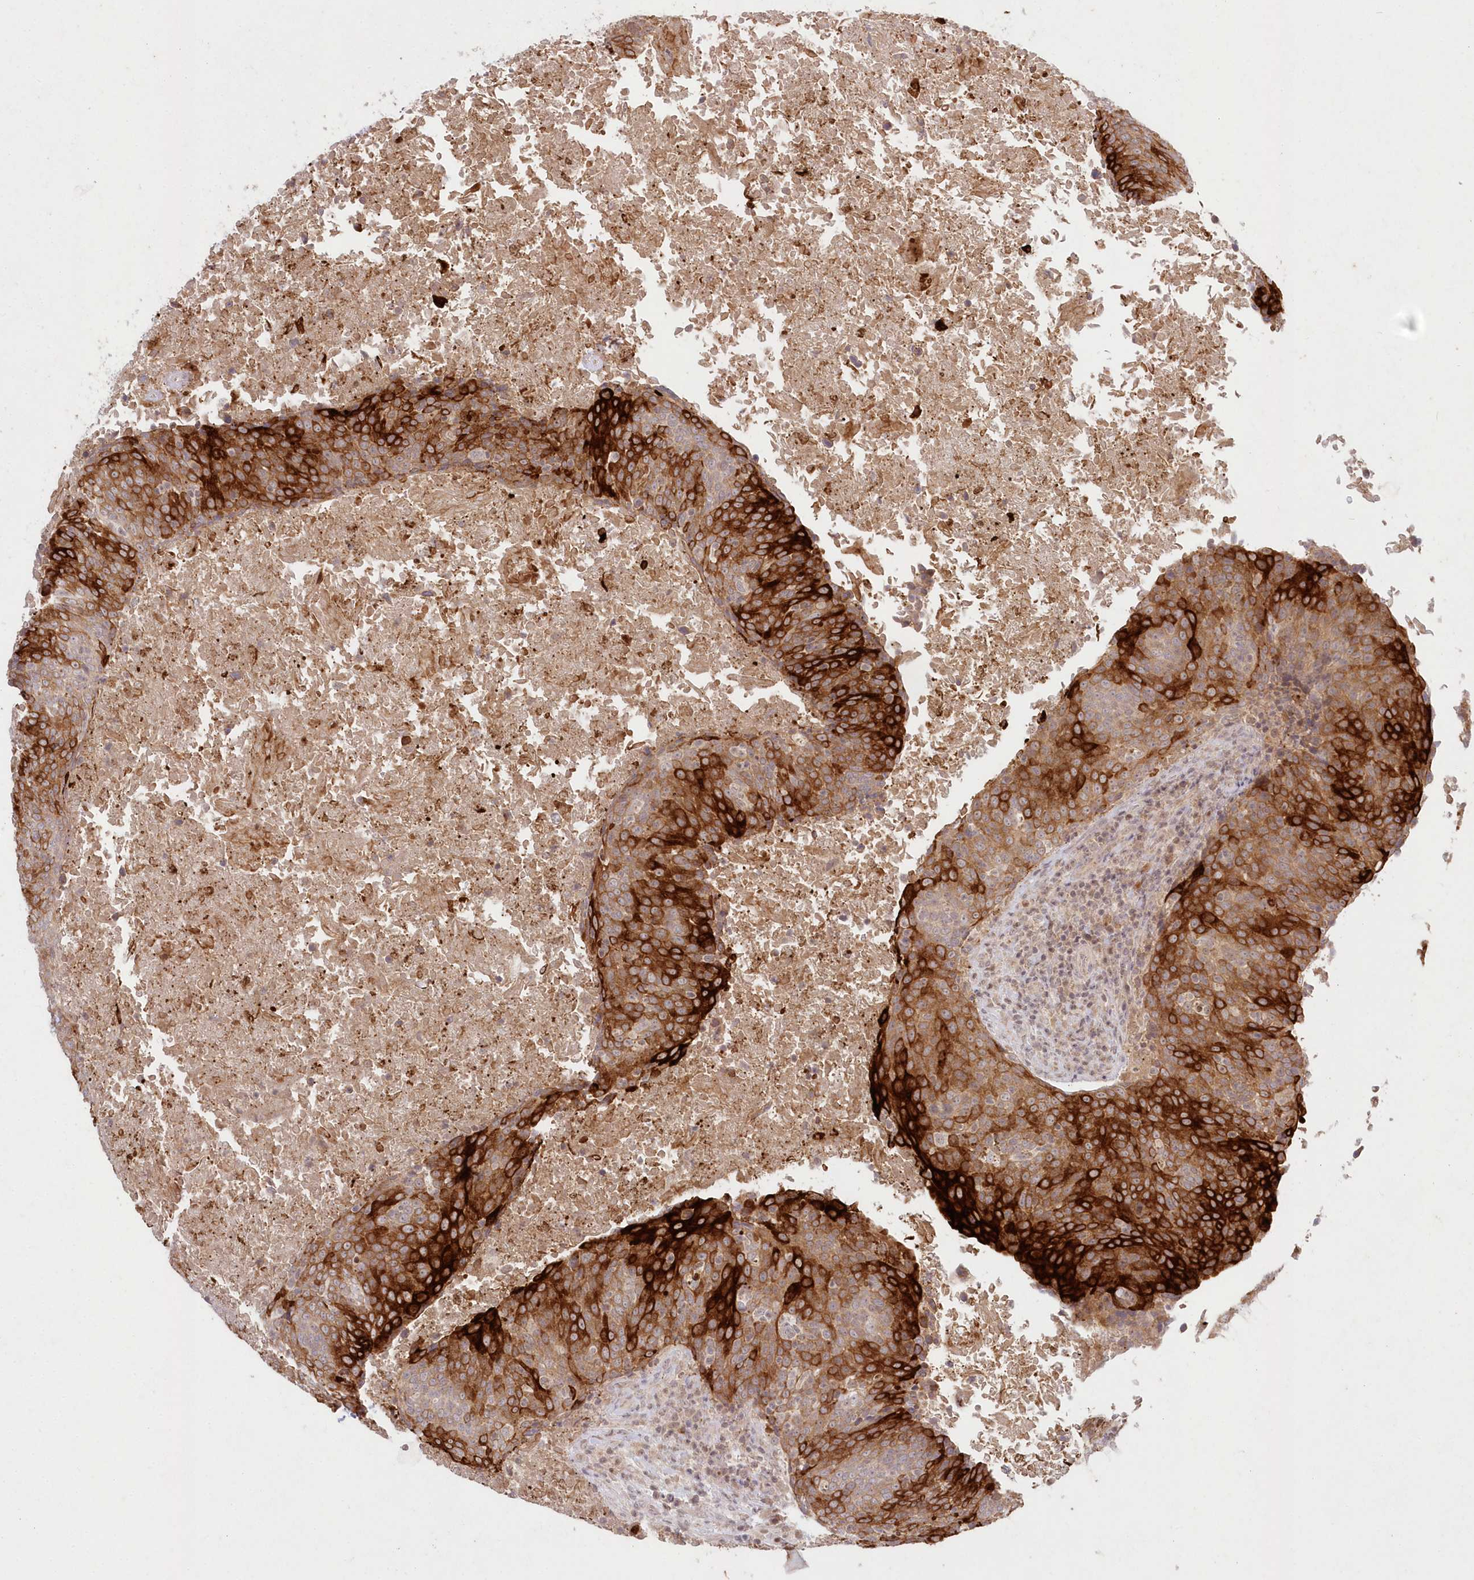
{"staining": {"intensity": "strong", "quantity": ">75%", "location": "cytoplasmic/membranous"}, "tissue": "head and neck cancer", "cell_type": "Tumor cells", "image_type": "cancer", "snomed": [{"axis": "morphology", "description": "Squamous cell carcinoma, NOS"}, {"axis": "morphology", "description": "Squamous cell carcinoma, metastatic, NOS"}, {"axis": "topography", "description": "Lymph node"}, {"axis": "topography", "description": "Head-Neck"}], "caption": "Head and neck cancer stained for a protein demonstrates strong cytoplasmic/membranous positivity in tumor cells.", "gene": "ASCC1", "patient": {"sex": "male", "age": 62}}